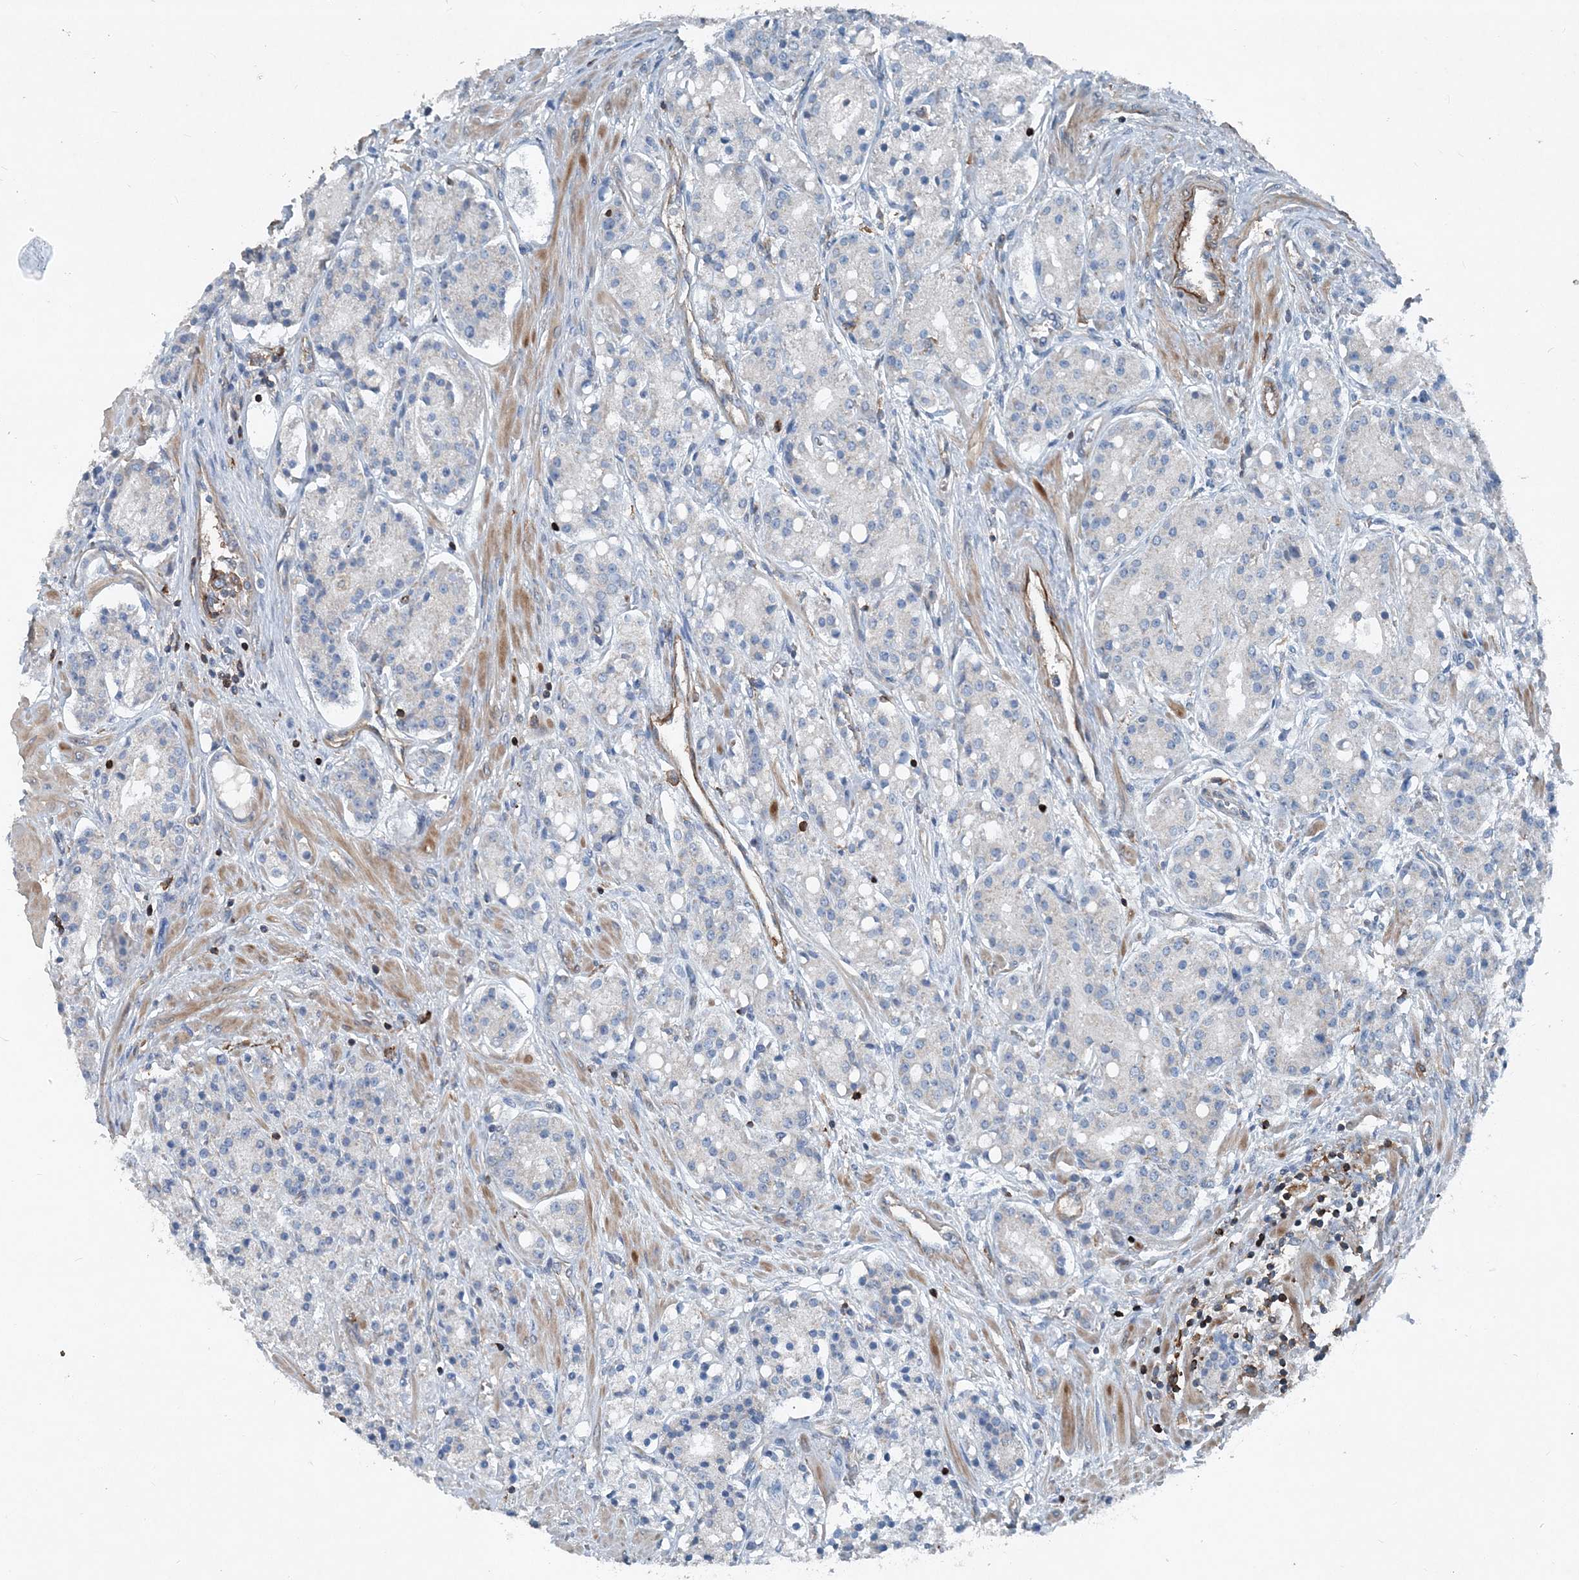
{"staining": {"intensity": "negative", "quantity": "none", "location": "none"}, "tissue": "prostate cancer", "cell_type": "Tumor cells", "image_type": "cancer", "snomed": [{"axis": "morphology", "description": "Adenocarcinoma, High grade"}, {"axis": "topography", "description": "Prostate"}], "caption": "A histopathology image of high-grade adenocarcinoma (prostate) stained for a protein exhibits no brown staining in tumor cells.", "gene": "DGUOK", "patient": {"sex": "male", "age": 60}}